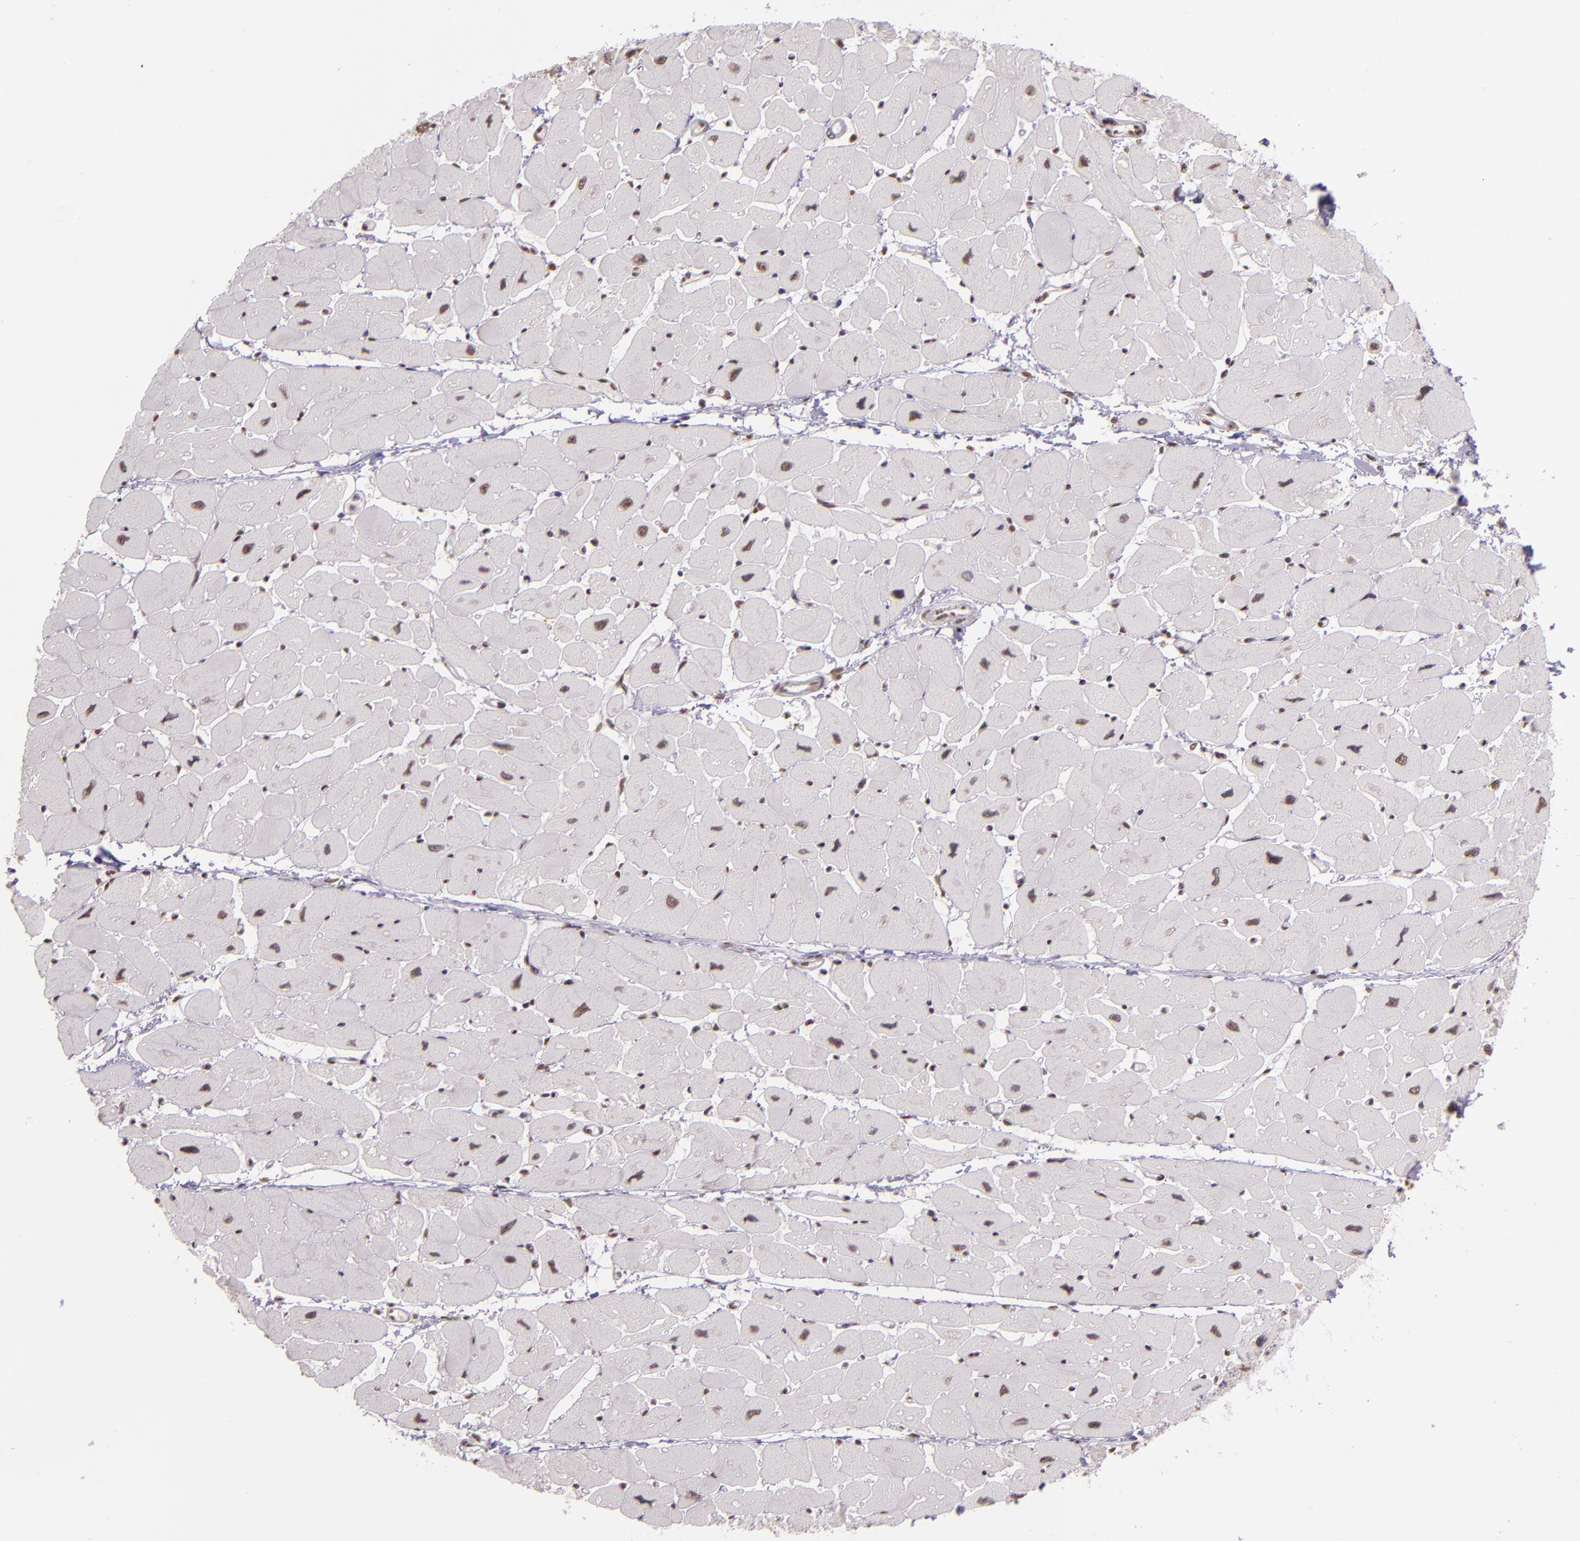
{"staining": {"intensity": "moderate", "quantity": ">75%", "location": "nuclear"}, "tissue": "heart muscle", "cell_type": "Cardiomyocytes", "image_type": "normal", "snomed": [{"axis": "morphology", "description": "Normal tissue, NOS"}, {"axis": "topography", "description": "Heart"}], "caption": "Heart muscle was stained to show a protein in brown. There is medium levels of moderate nuclear positivity in about >75% of cardiomyocytes. (Brightfield microscopy of DAB IHC at high magnification).", "gene": "USF1", "patient": {"sex": "female", "age": 54}}